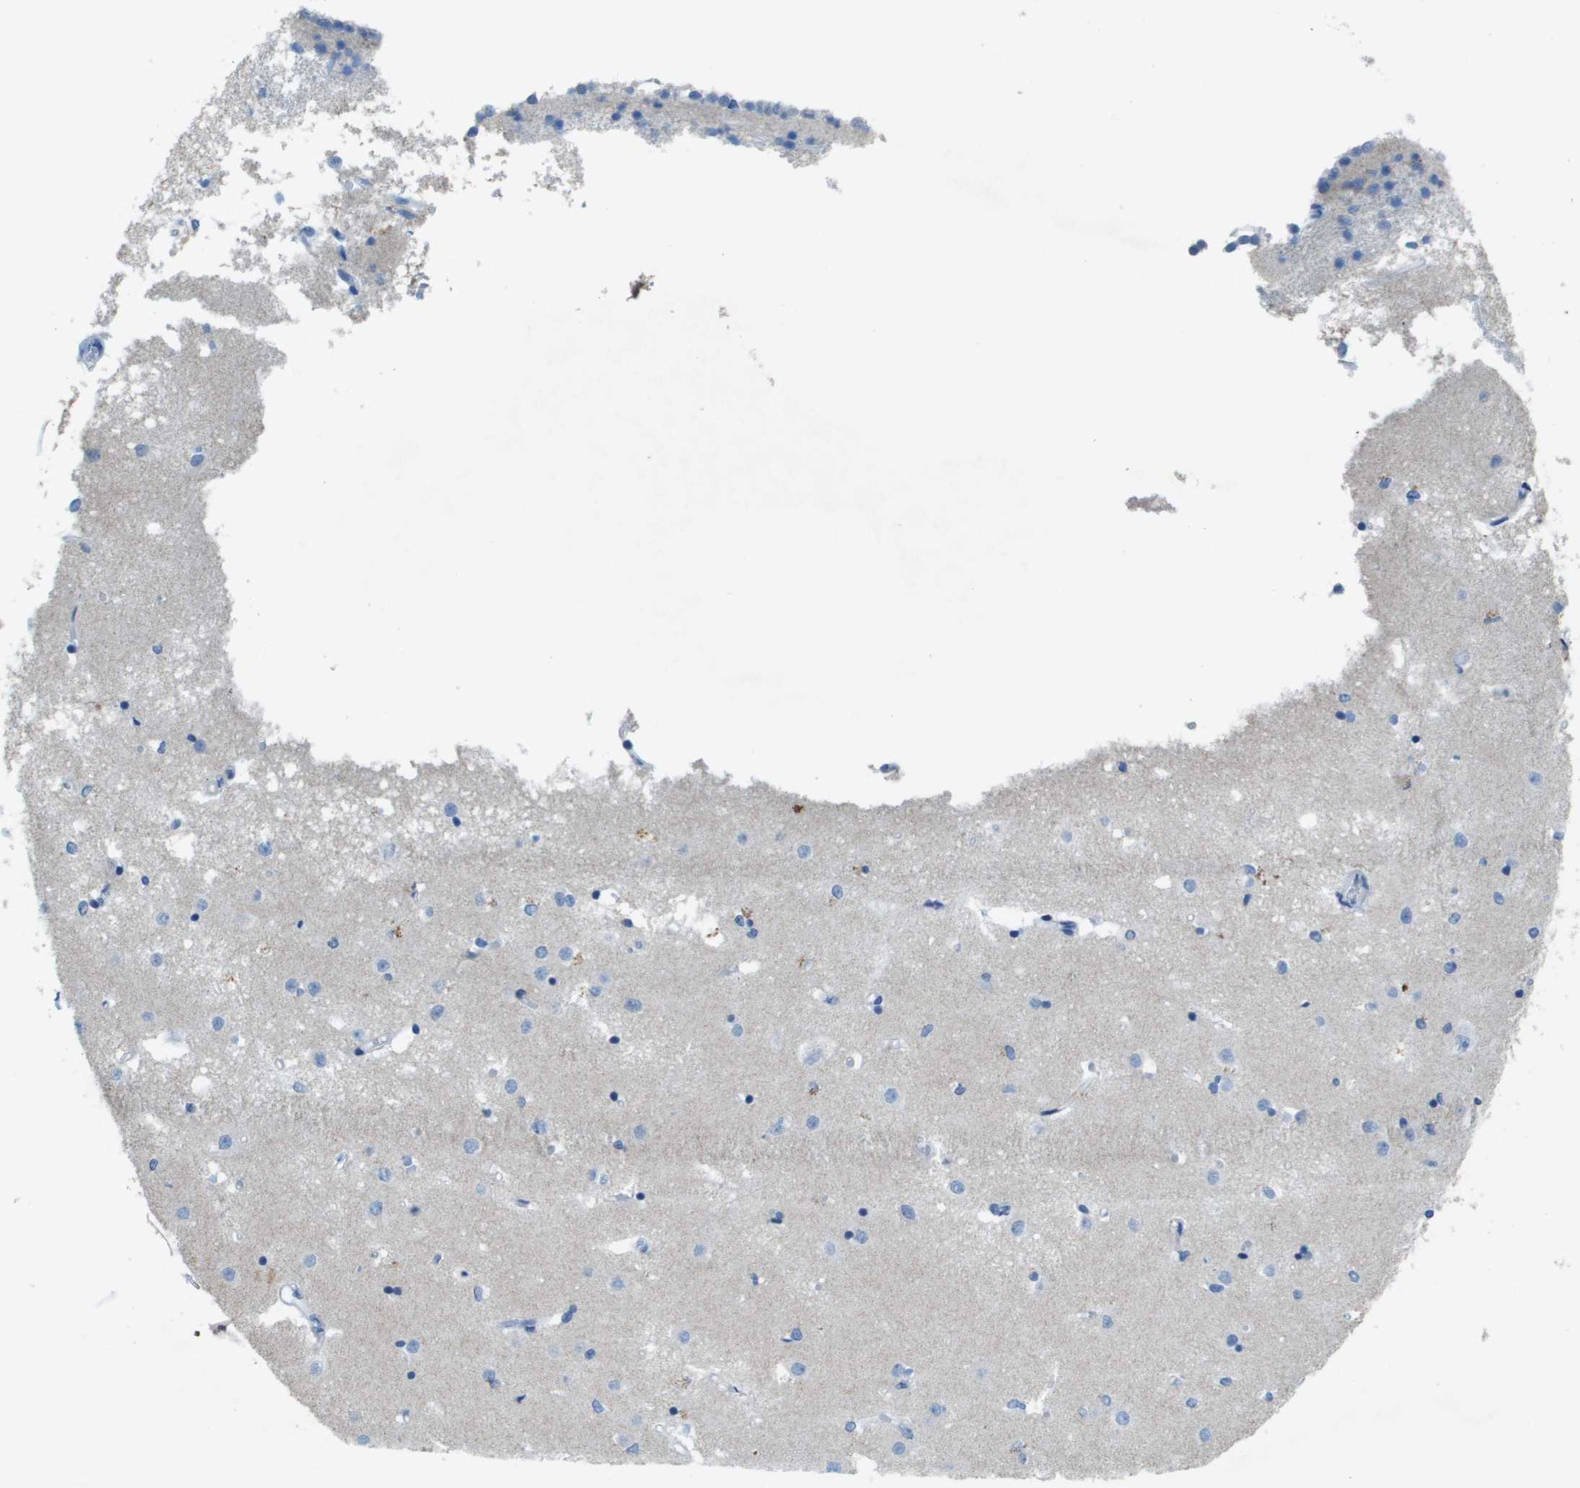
{"staining": {"intensity": "negative", "quantity": "none", "location": "none"}, "tissue": "caudate", "cell_type": "Glial cells", "image_type": "normal", "snomed": [{"axis": "morphology", "description": "Normal tissue, NOS"}, {"axis": "topography", "description": "Lateral ventricle wall"}], "caption": "This is an IHC image of normal human caudate. There is no expression in glial cells.", "gene": "SDC1", "patient": {"sex": "male", "age": 45}}